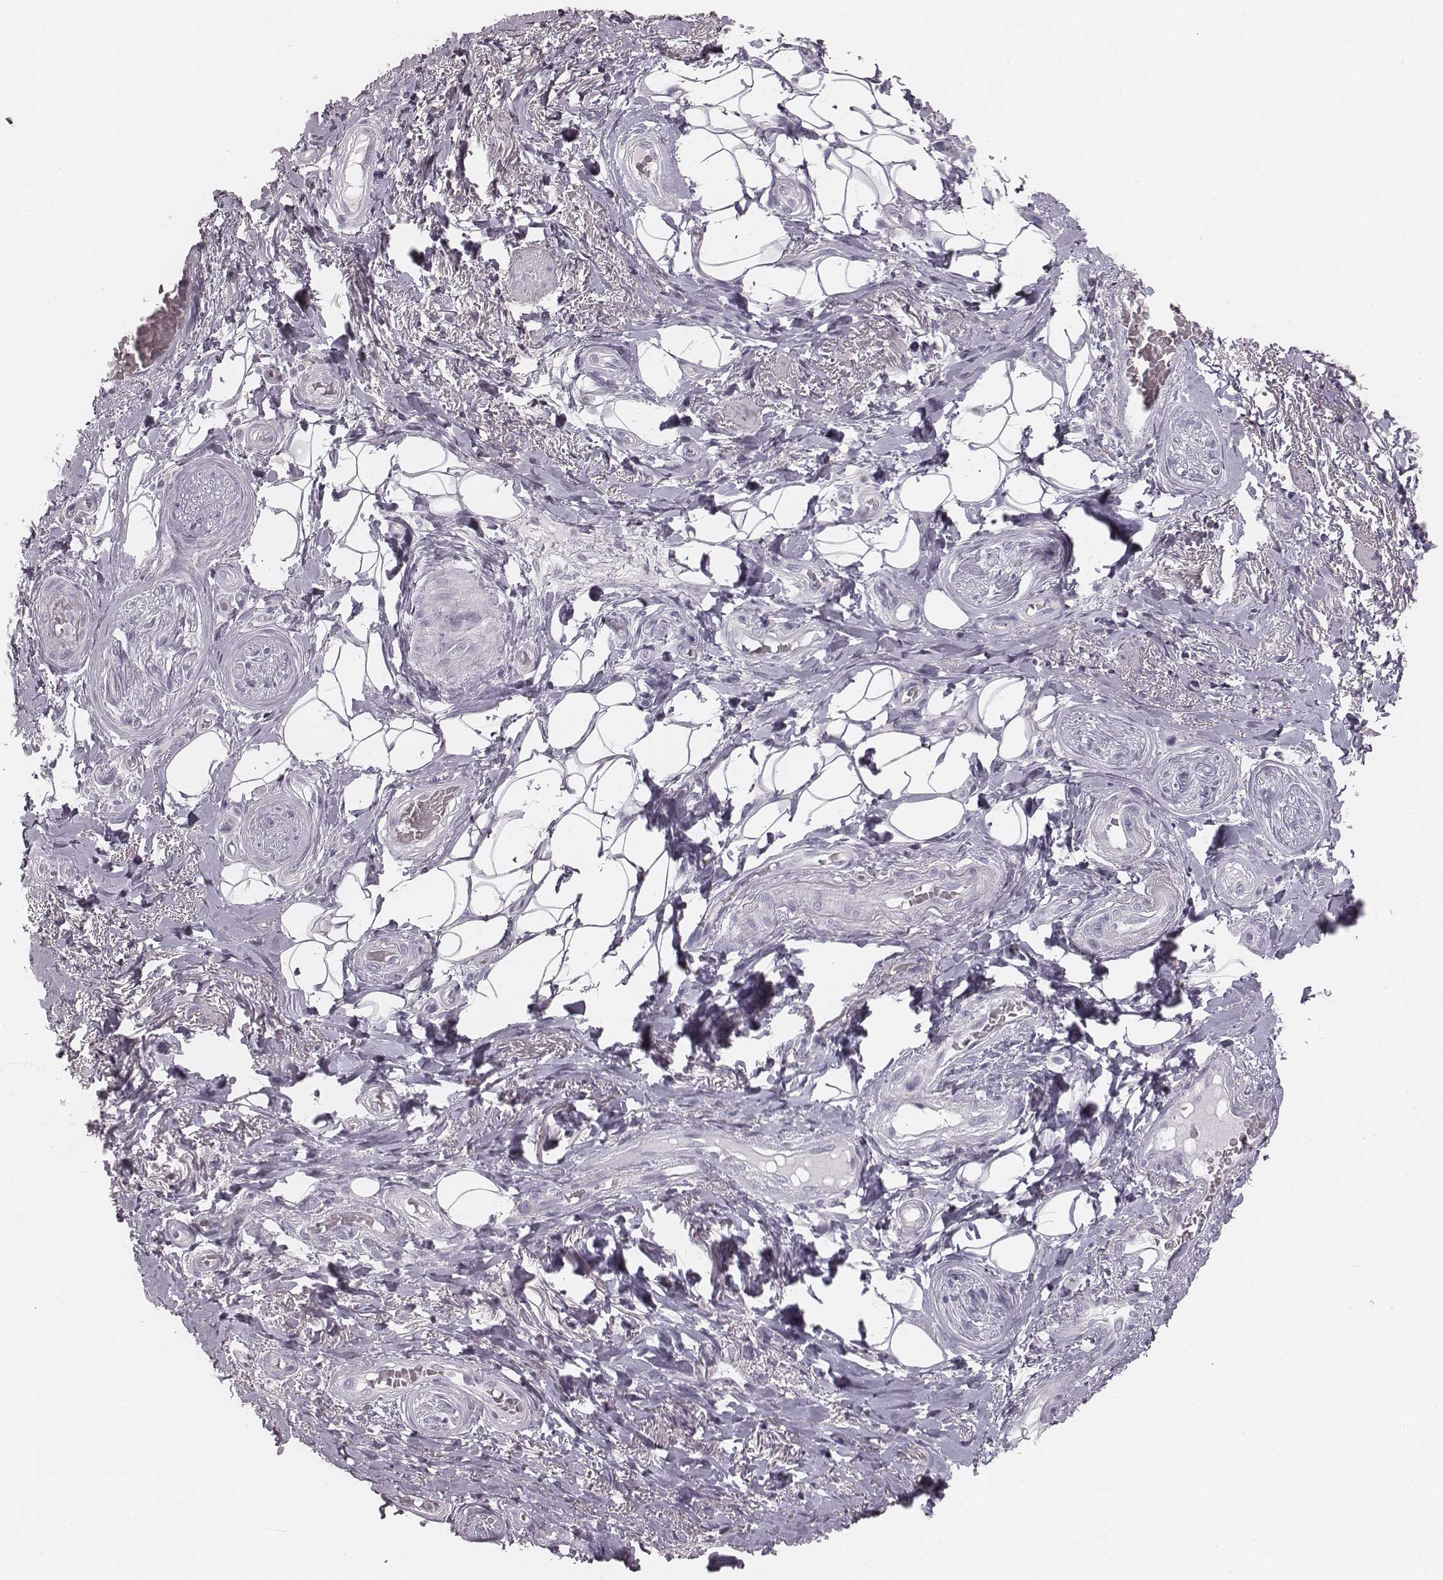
{"staining": {"intensity": "negative", "quantity": "none", "location": "none"}, "tissue": "adipose tissue", "cell_type": "Adipocytes", "image_type": "normal", "snomed": [{"axis": "morphology", "description": "Normal tissue, NOS"}, {"axis": "topography", "description": "Anal"}, {"axis": "topography", "description": "Peripheral nerve tissue"}], "caption": "This is an IHC image of unremarkable adipose tissue. There is no staining in adipocytes.", "gene": "ENSG00000285837", "patient": {"sex": "male", "age": 53}}